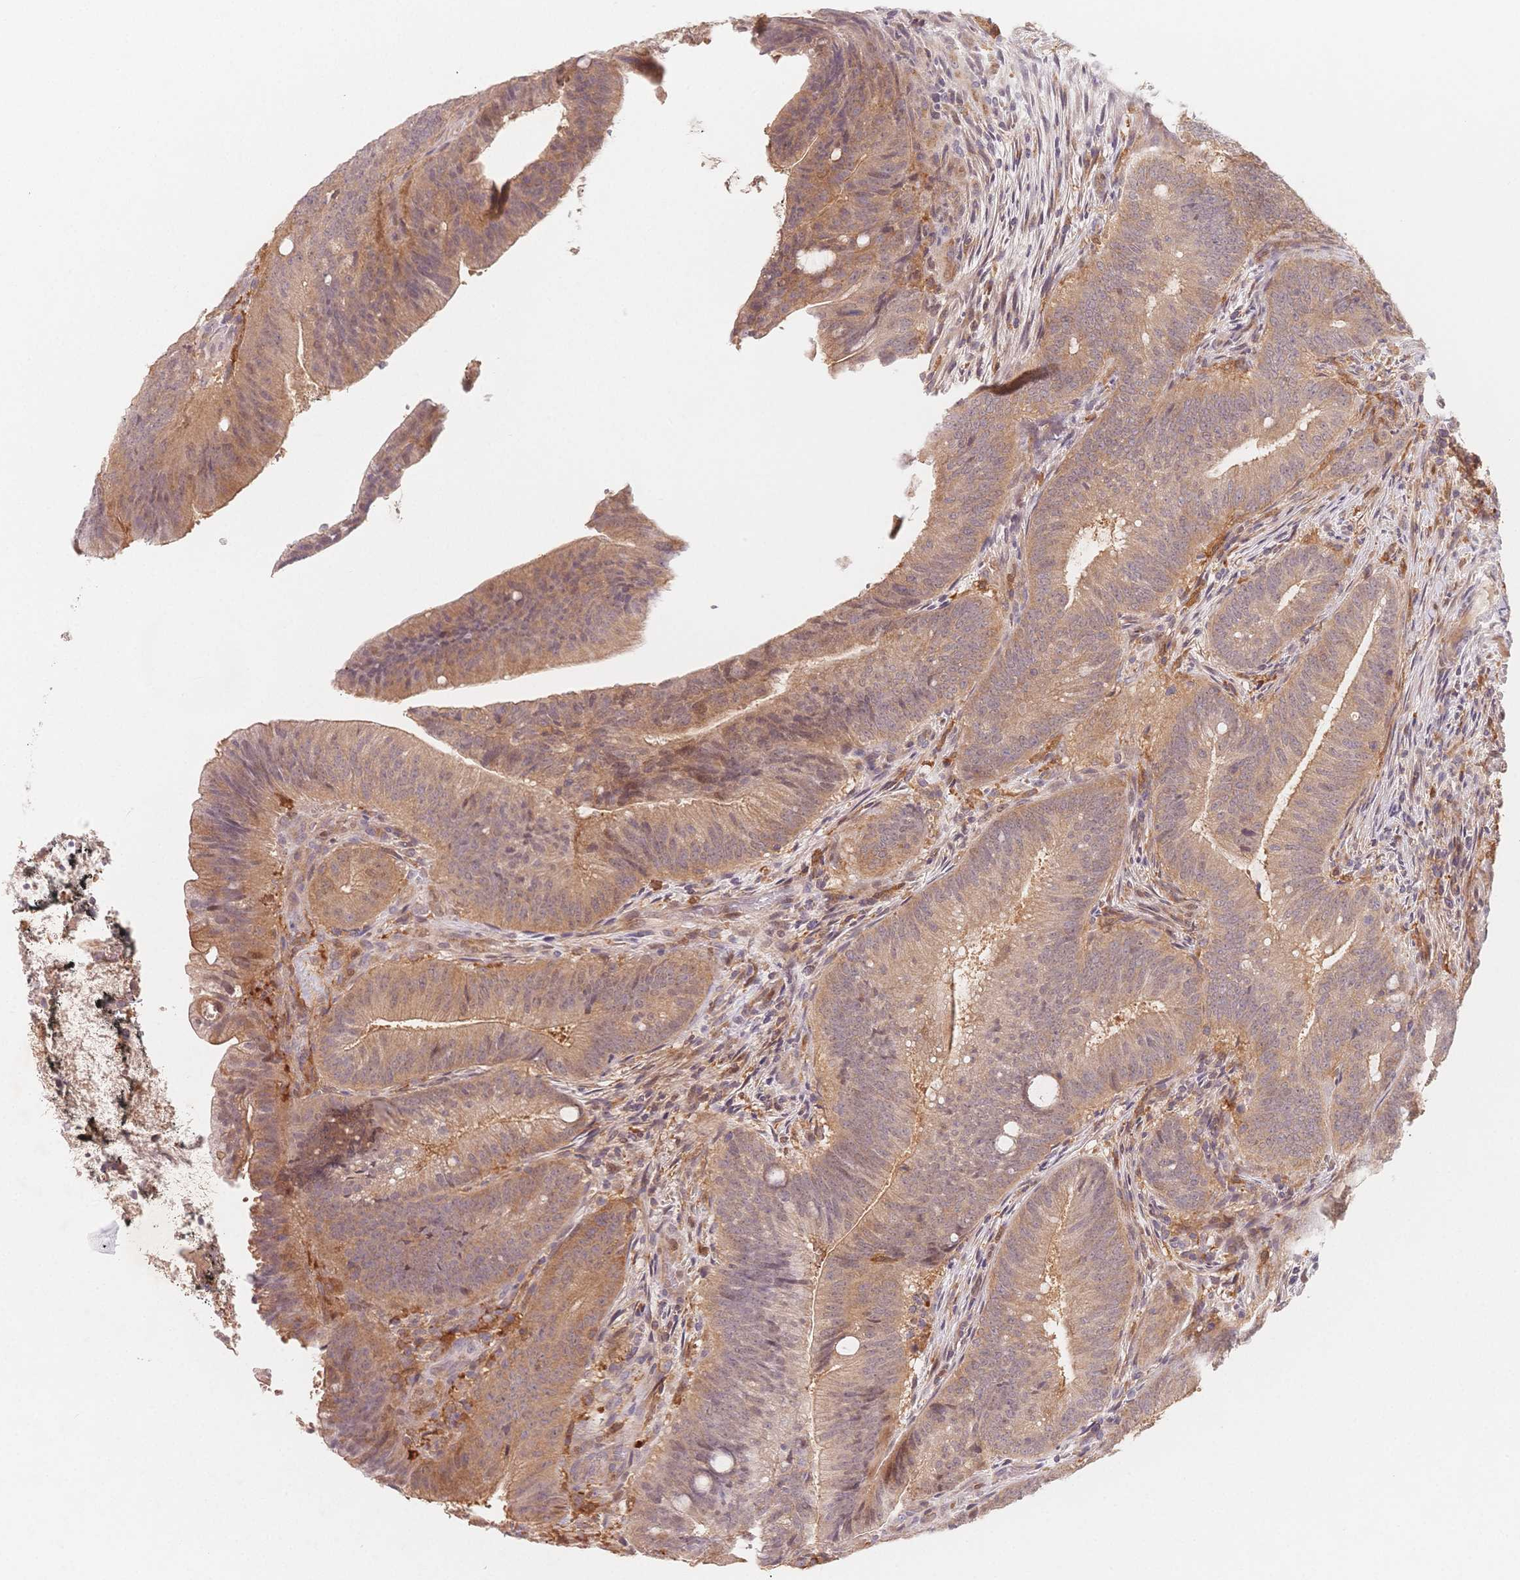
{"staining": {"intensity": "moderate", "quantity": ">75%", "location": "cytoplasmic/membranous"}, "tissue": "colorectal cancer", "cell_type": "Tumor cells", "image_type": "cancer", "snomed": [{"axis": "morphology", "description": "Adenocarcinoma, NOS"}, {"axis": "topography", "description": "Colon"}], "caption": "Immunohistochemistry (DAB (3,3'-diaminobenzidine)) staining of human colorectal adenocarcinoma demonstrates moderate cytoplasmic/membranous protein positivity in about >75% of tumor cells.", "gene": "C12orf75", "patient": {"sex": "female", "age": 43}}